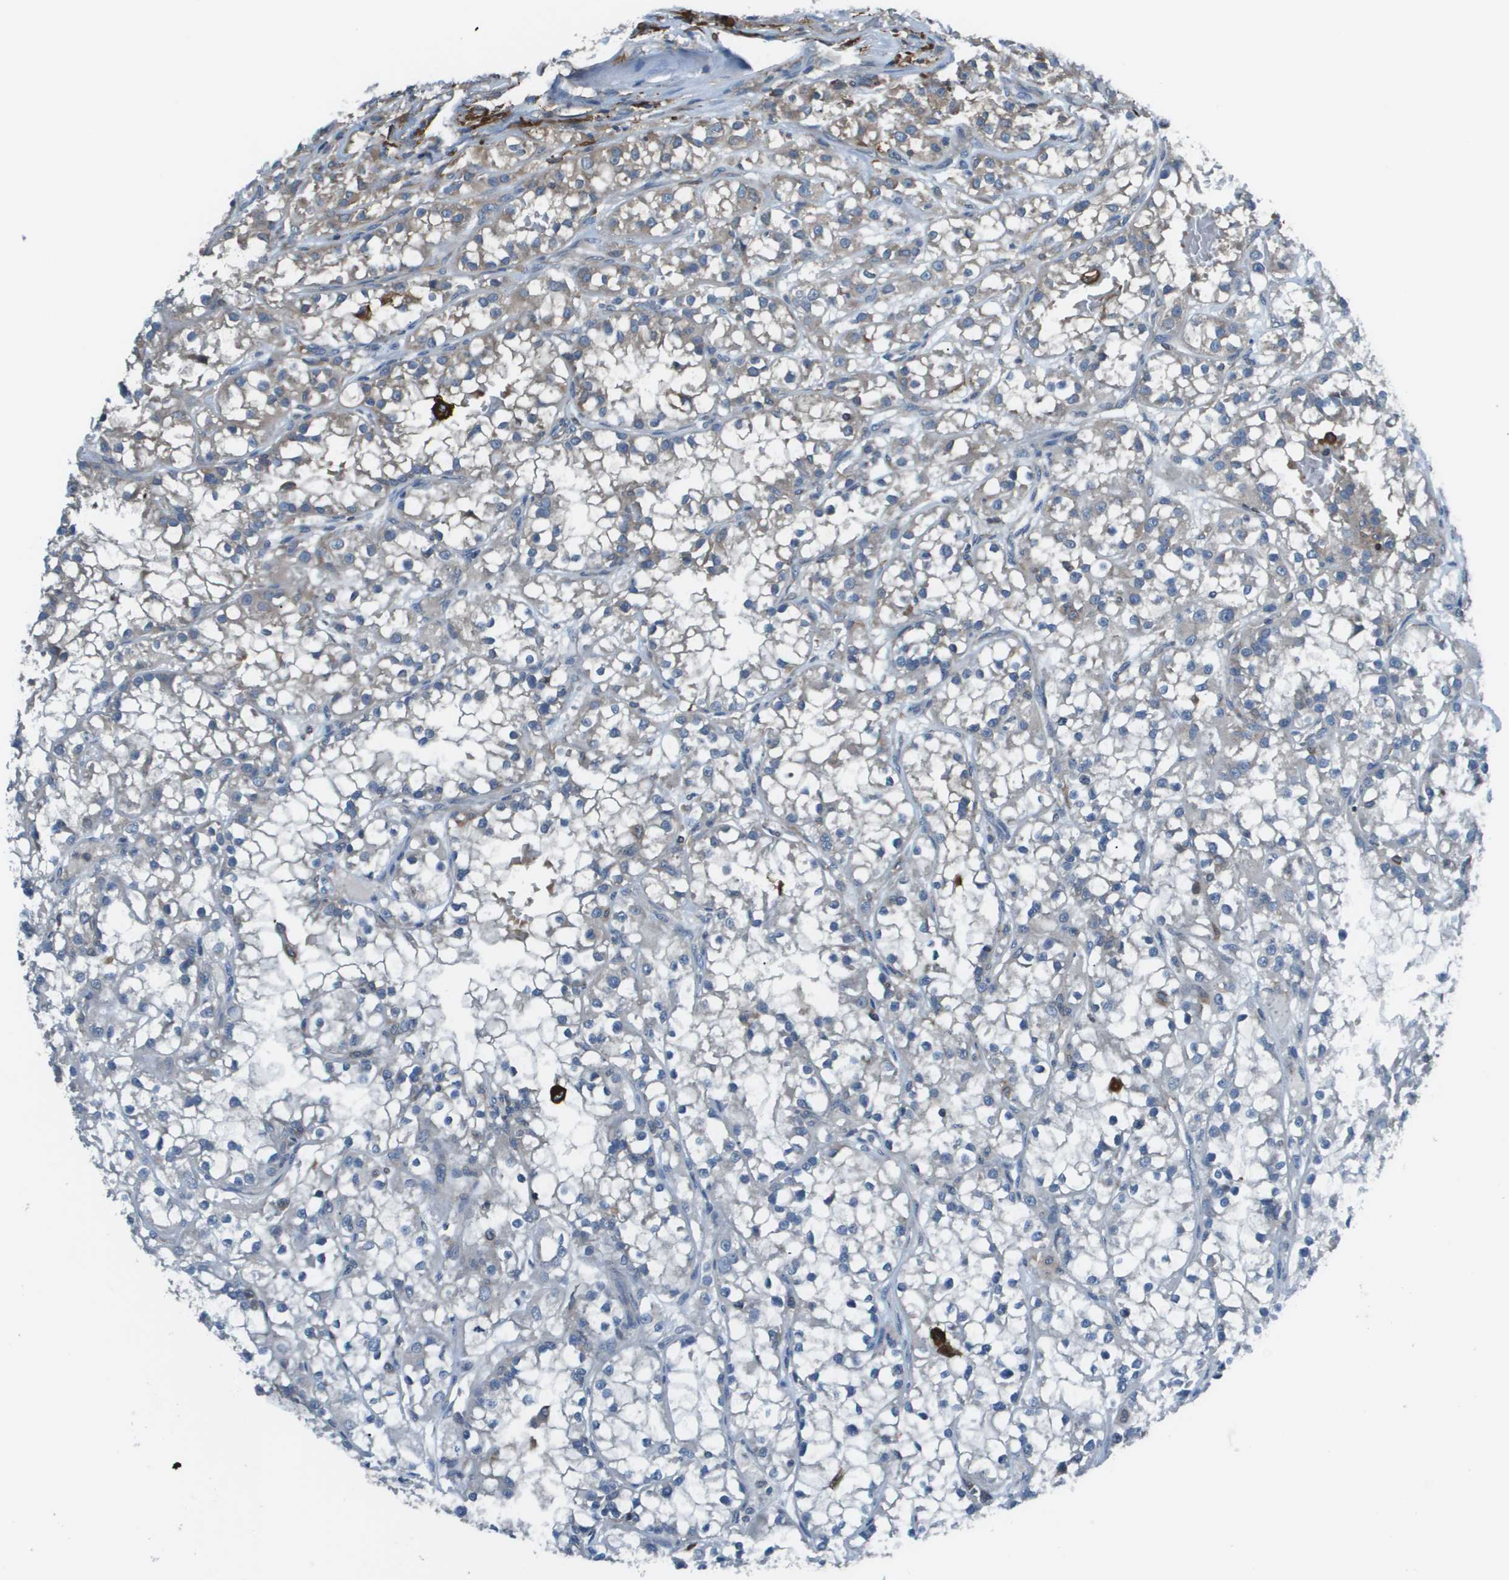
{"staining": {"intensity": "weak", "quantity": "<25%", "location": "cytoplasmic/membranous"}, "tissue": "renal cancer", "cell_type": "Tumor cells", "image_type": "cancer", "snomed": [{"axis": "morphology", "description": "Adenocarcinoma, NOS"}, {"axis": "topography", "description": "Kidney"}], "caption": "IHC of human renal cancer (adenocarcinoma) demonstrates no expression in tumor cells.", "gene": "EIF3B", "patient": {"sex": "female", "age": 52}}